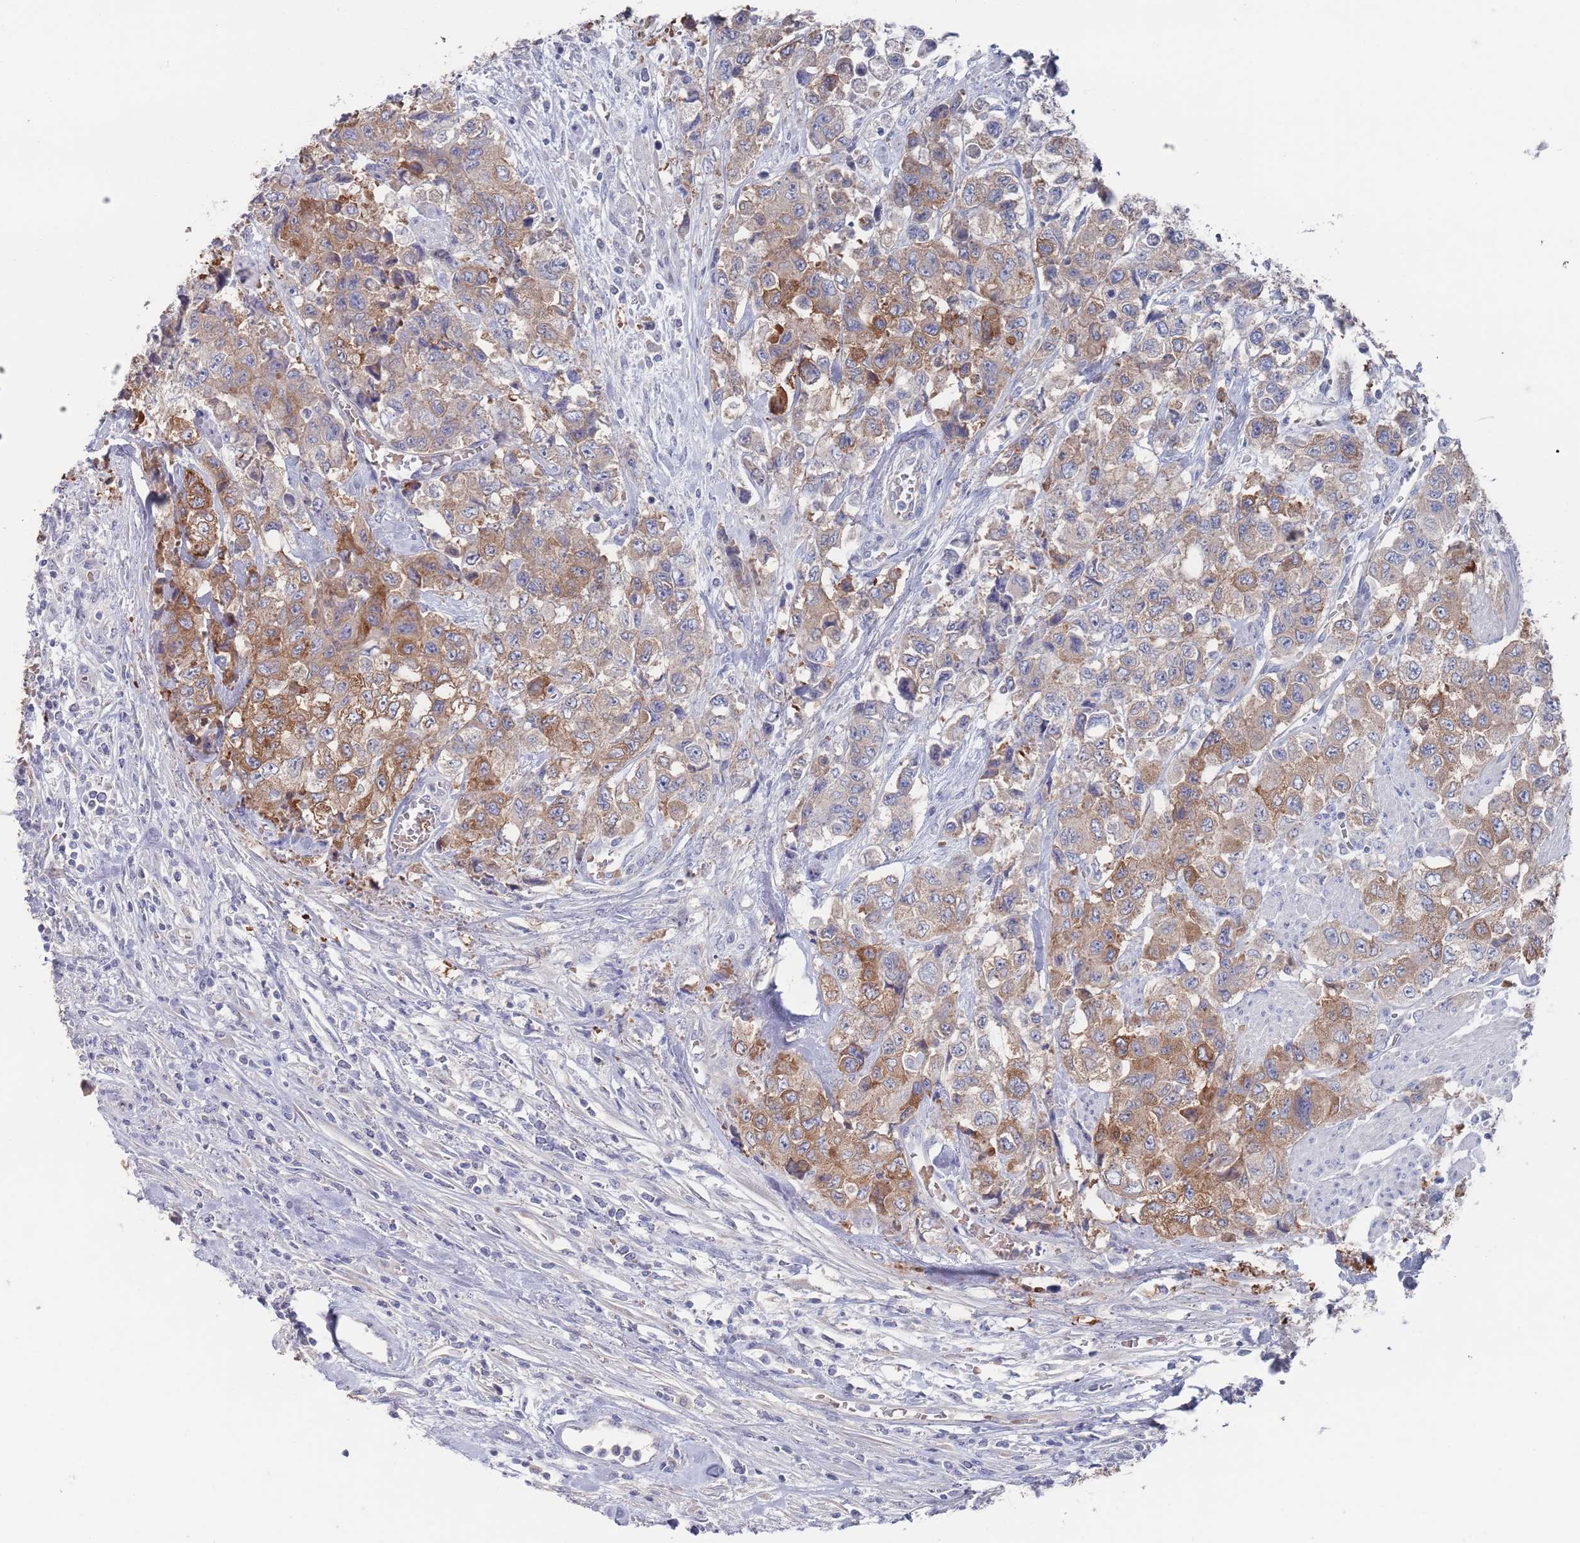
{"staining": {"intensity": "moderate", "quantity": "25%-75%", "location": "cytoplasmic/membranous"}, "tissue": "urothelial cancer", "cell_type": "Tumor cells", "image_type": "cancer", "snomed": [{"axis": "morphology", "description": "Urothelial carcinoma, High grade"}, {"axis": "topography", "description": "Urinary bladder"}], "caption": "Immunohistochemistry of human high-grade urothelial carcinoma exhibits medium levels of moderate cytoplasmic/membranous expression in approximately 25%-75% of tumor cells.", "gene": "TMCO3", "patient": {"sex": "female", "age": 78}}